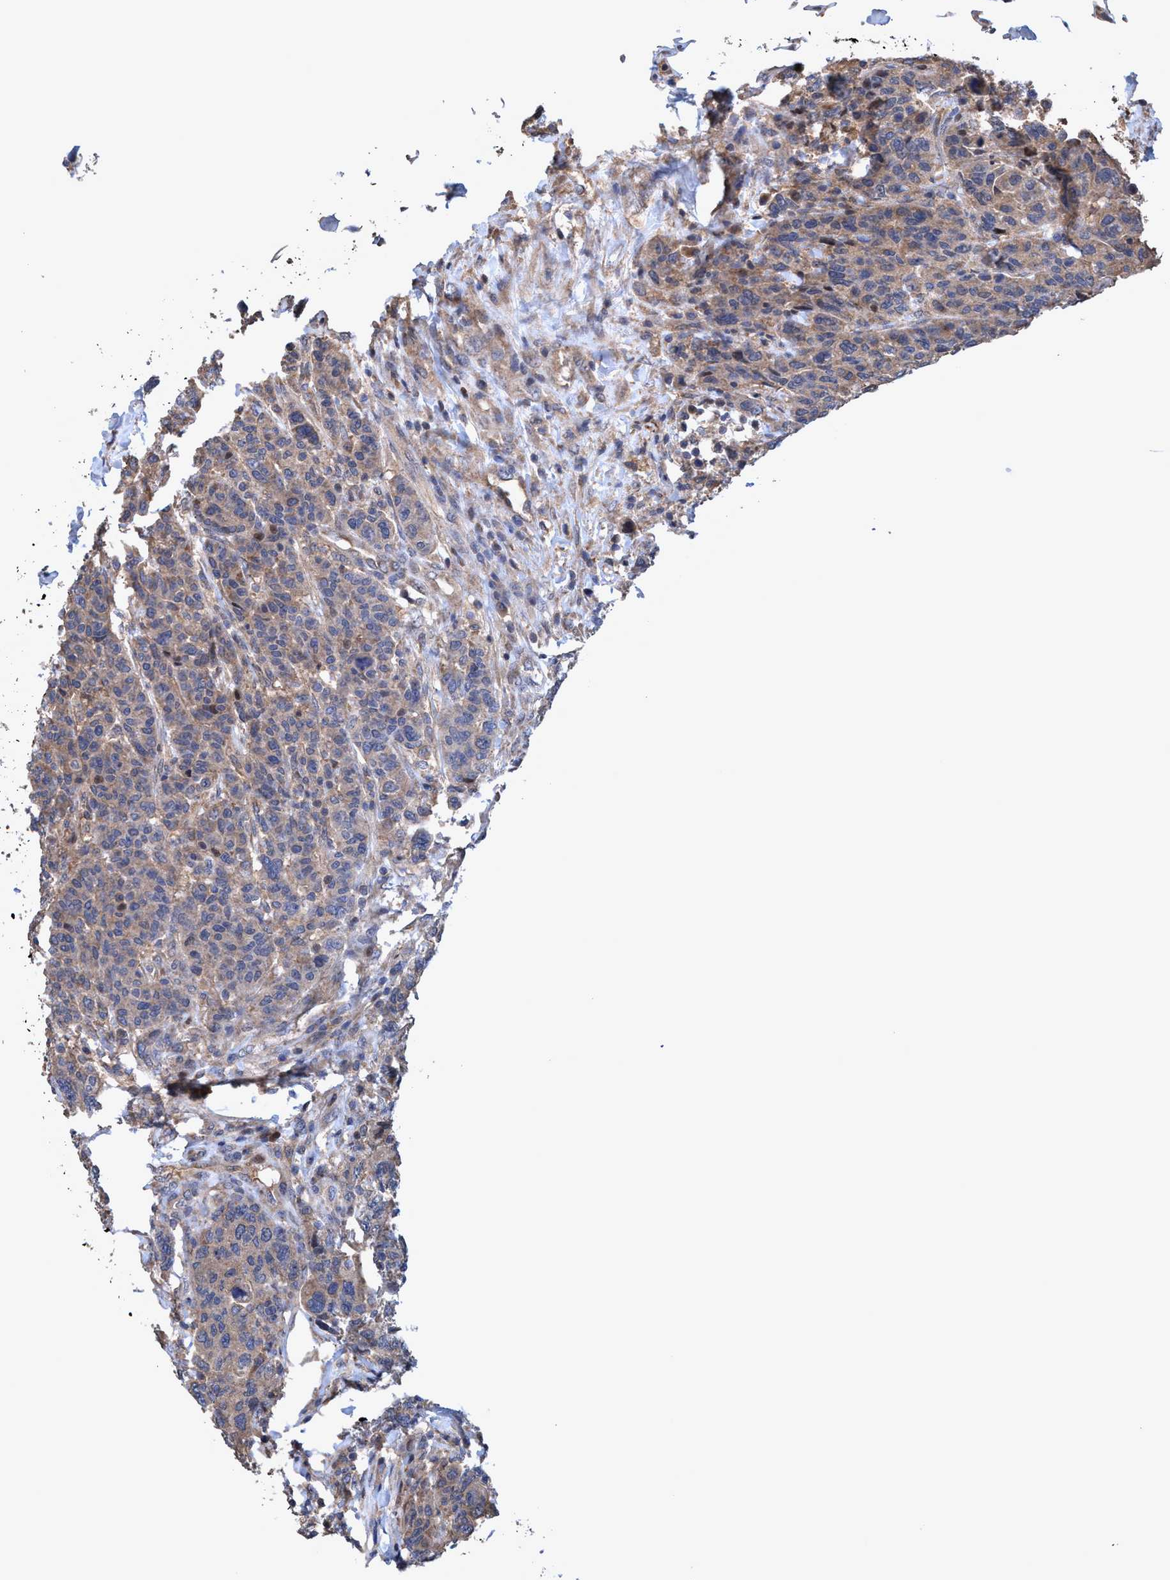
{"staining": {"intensity": "weak", "quantity": ">75%", "location": "cytoplasmic/membranous"}, "tissue": "breast cancer", "cell_type": "Tumor cells", "image_type": "cancer", "snomed": [{"axis": "morphology", "description": "Duct carcinoma"}, {"axis": "topography", "description": "Breast"}], "caption": "The immunohistochemical stain labels weak cytoplasmic/membranous staining in tumor cells of breast cancer (intraductal carcinoma) tissue. The staining was performed using DAB, with brown indicating positive protein expression. Nuclei are stained blue with hematoxylin.", "gene": "ZNF677", "patient": {"sex": "female", "age": 37}}